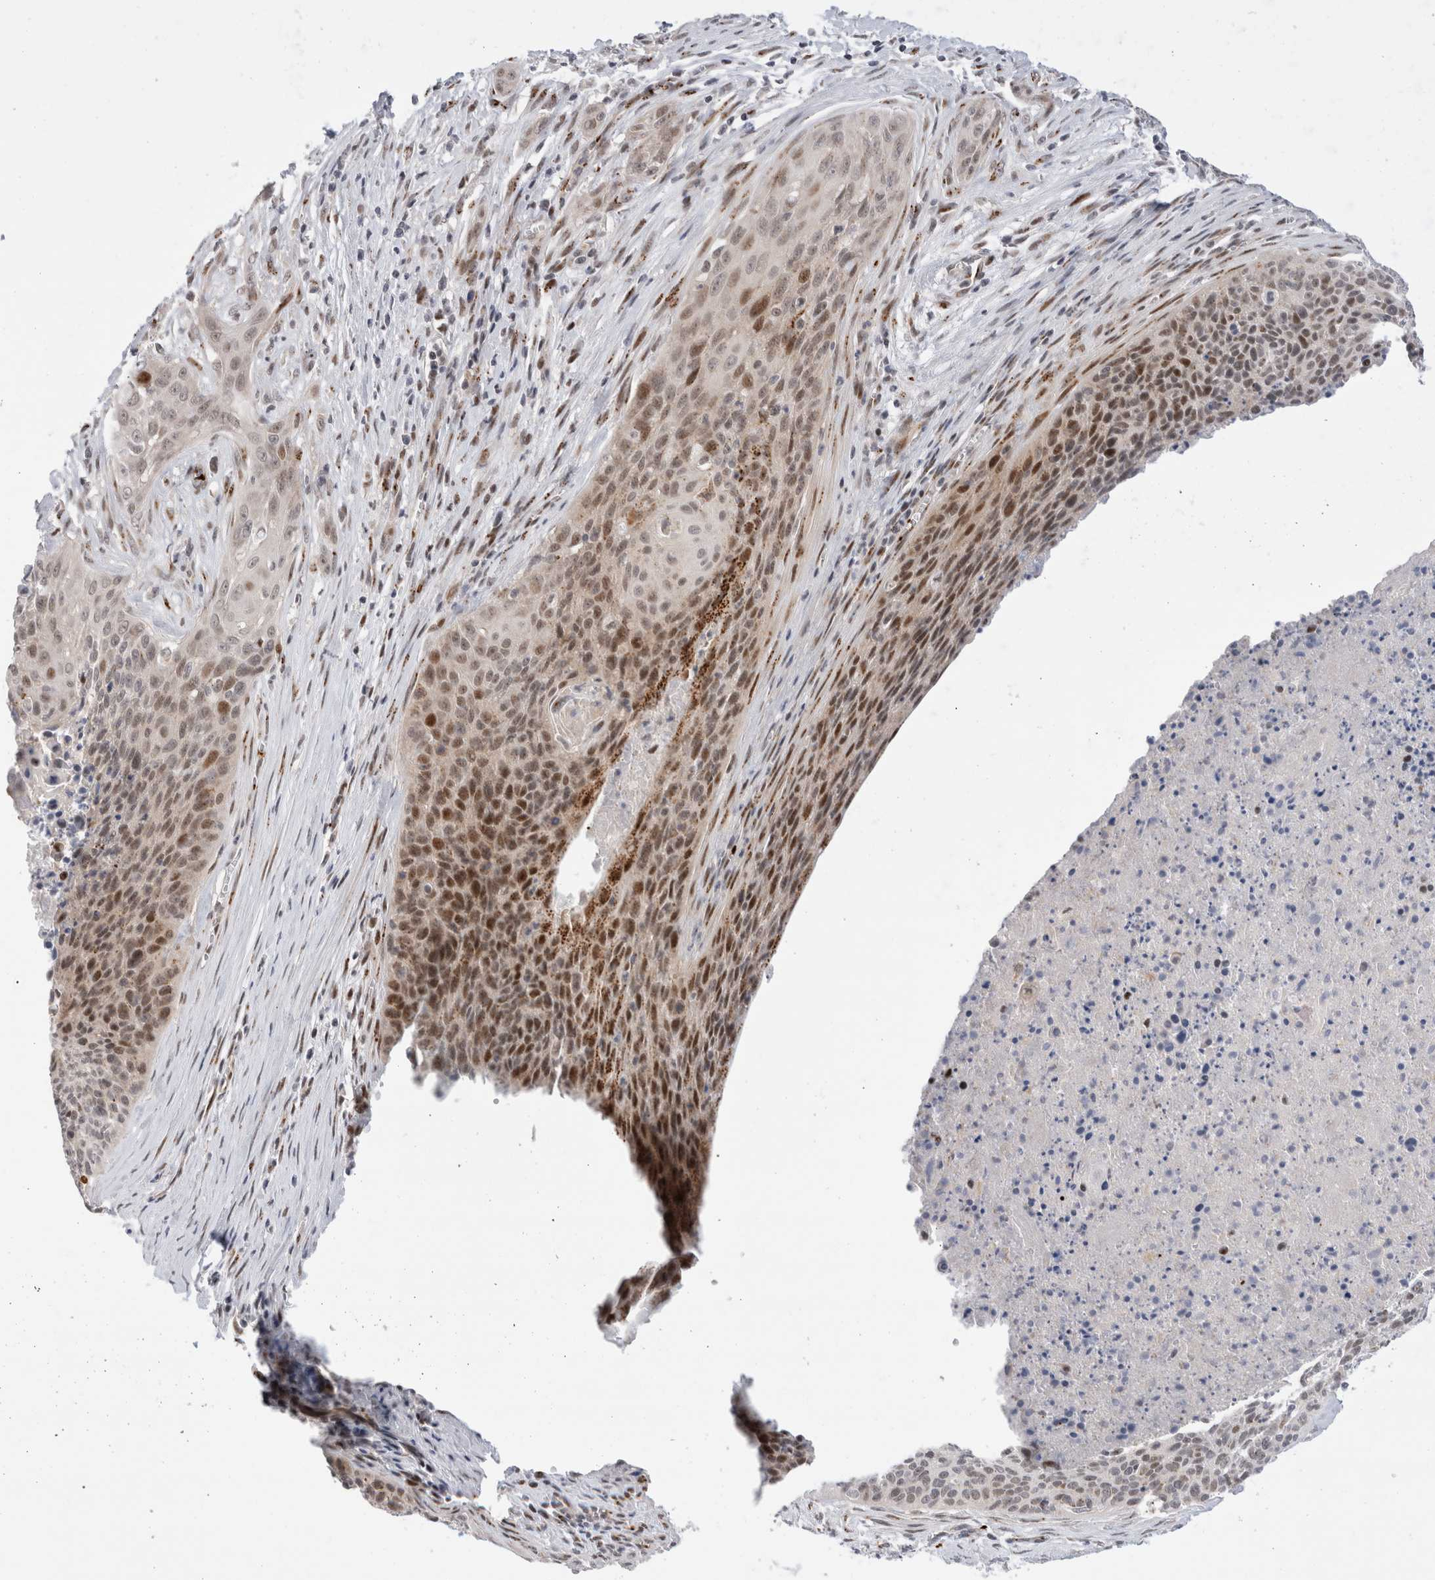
{"staining": {"intensity": "moderate", "quantity": "25%-75%", "location": "nuclear"}, "tissue": "cervical cancer", "cell_type": "Tumor cells", "image_type": "cancer", "snomed": [{"axis": "morphology", "description": "Squamous cell carcinoma, NOS"}, {"axis": "topography", "description": "Cervix"}], "caption": "An immunohistochemistry (IHC) micrograph of tumor tissue is shown. Protein staining in brown shows moderate nuclear positivity in squamous cell carcinoma (cervical) within tumor cells.", "gene": "VPS28", "patient": {"sex": "female", "age": 55}}